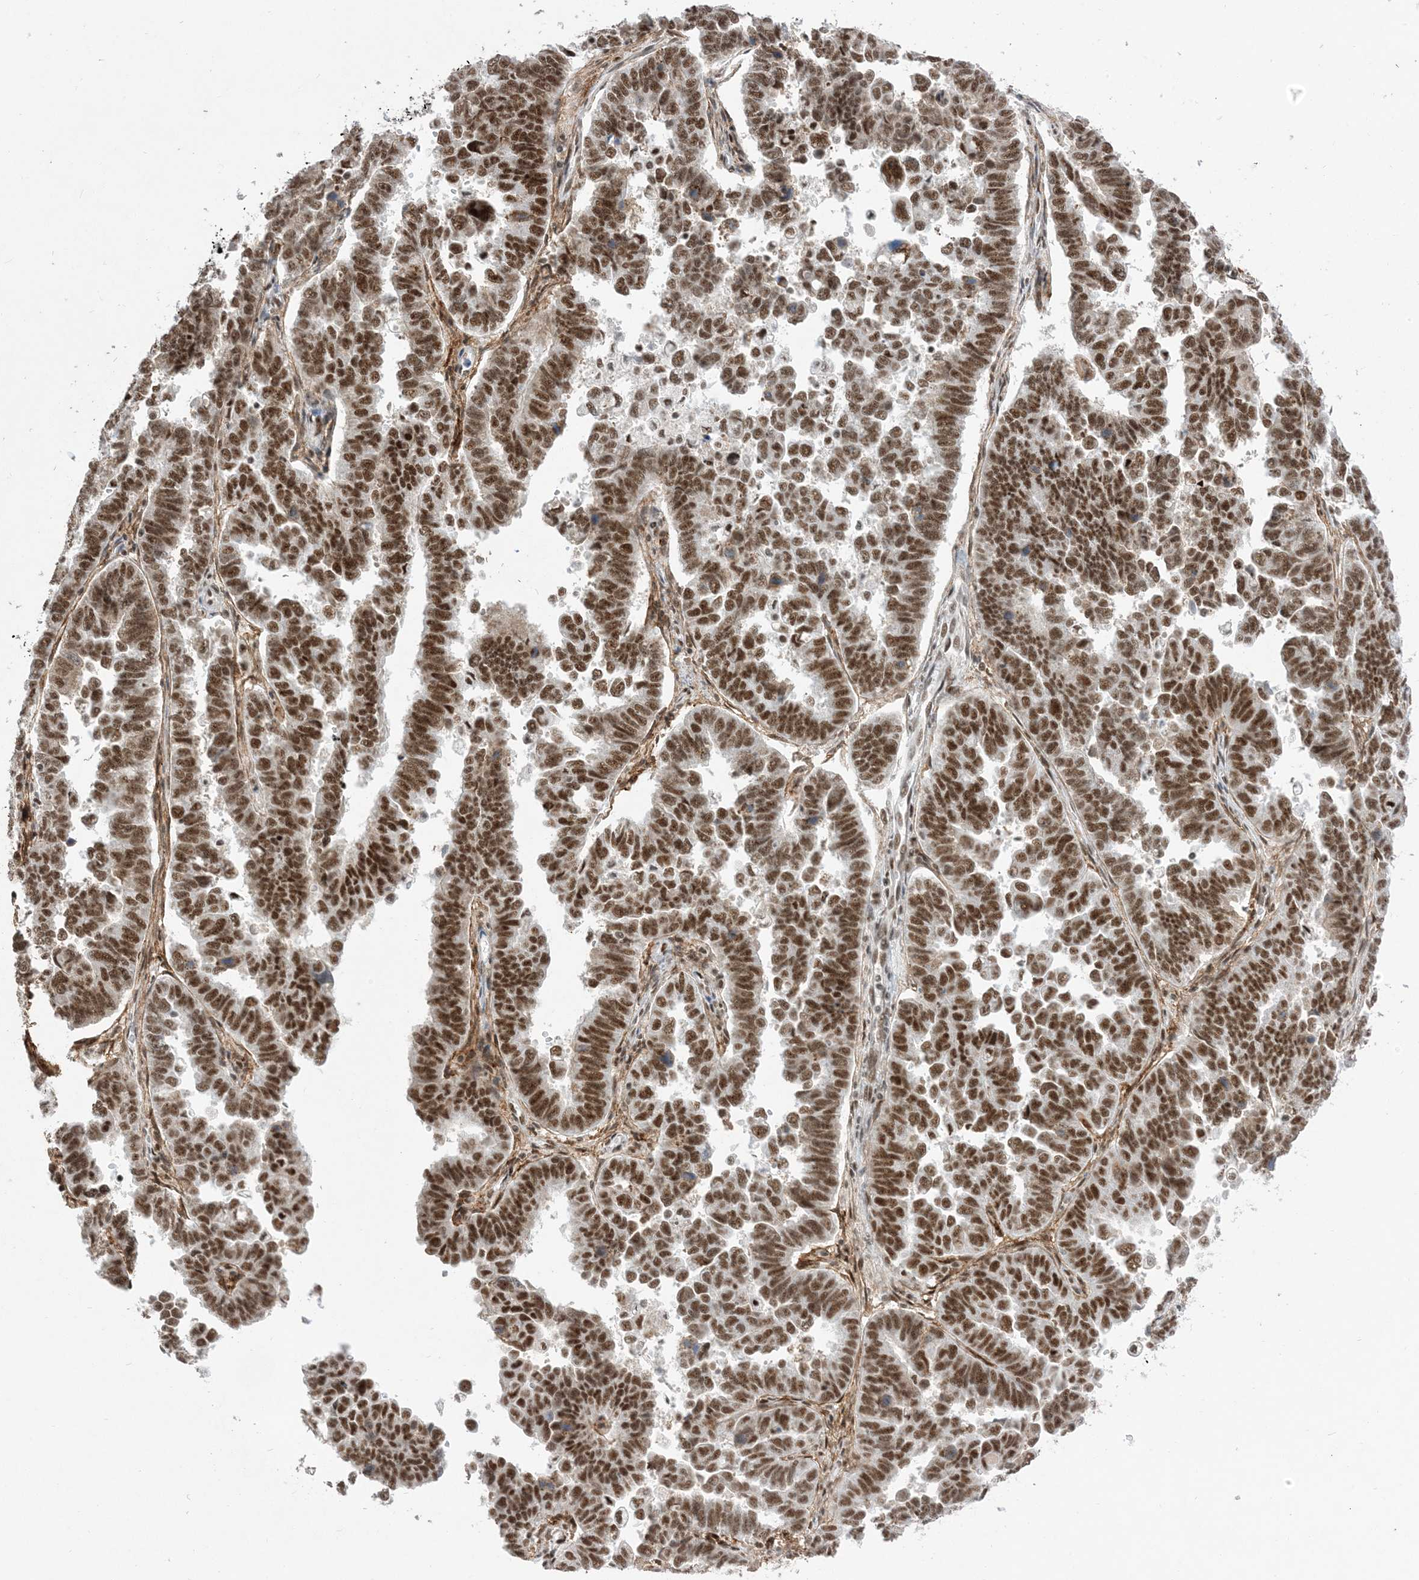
{"staining": {"intensity": "strong", "quantity": ">75%", "location": "nuclear"}, "tissue": "endometrial cancer", "cell_type": "Tumor cells", "image_type": "cancer", "snomed": [{"axis": "morphology", "description": "Adenocarcinoma, NOS"}, {"axis": "topography", "description": "Endometrium"}], "caption": "Human endometrial cancer stained for a protein (brown) shows strong nuclear positive expression in approximately >75% of tumor cells.", "gene": "SF3A3", "patient": {"sex": "female", "age": 75}}